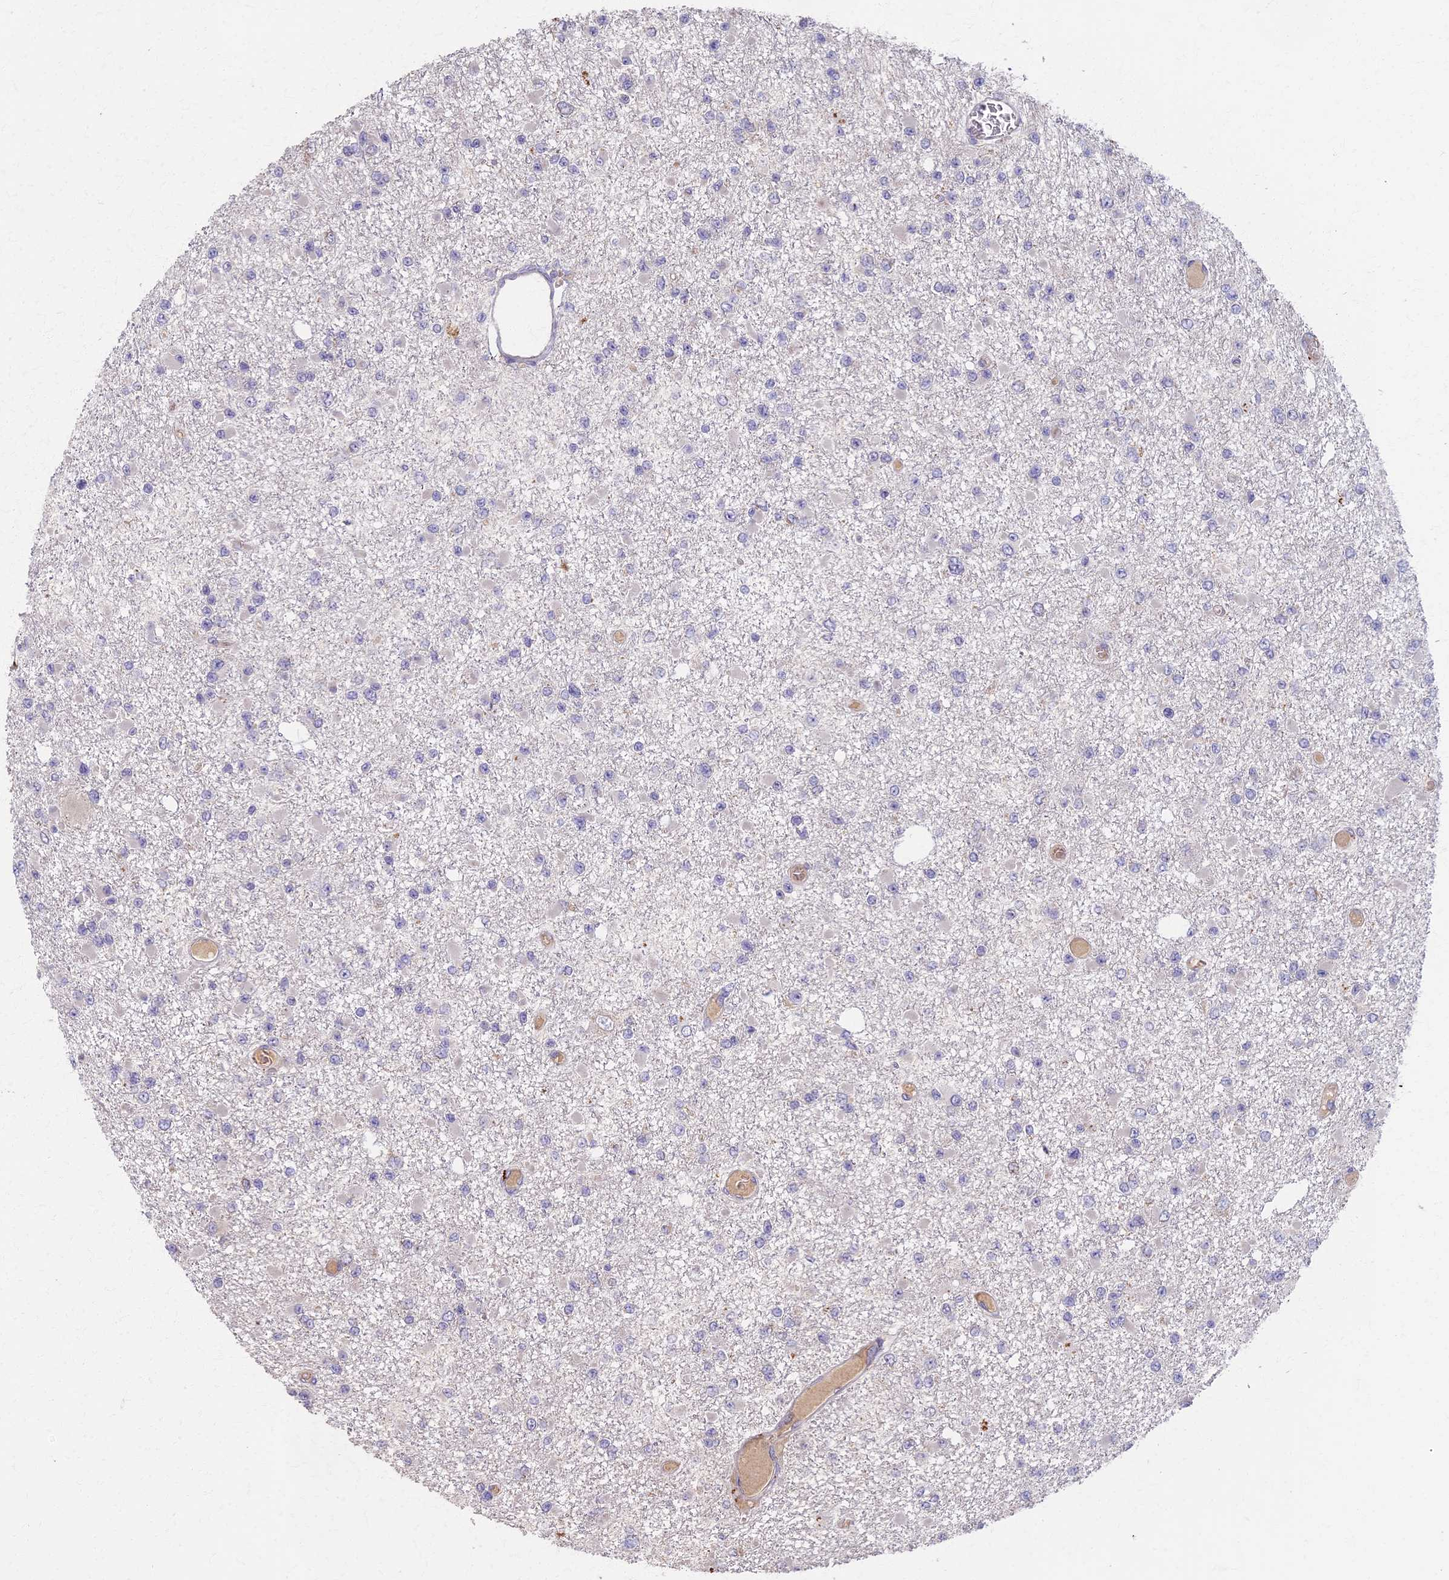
{"staining": {"intensity": "negative", "quantity": "none", "location": "none"}, "tissue": "glioma", "cell_type": "Tumor cells", "image_type": "cancer", "snomed": [{"axis": "morphology", "description": "Glioma, malignant, Low grade"}, {"axis": "topography", "description": "Brain"}], "caption": "DAB immunohistochemical staining of human malignant glioma (low-grade) demonstrates no significant positivity in tumor cells.", "gene": "AP4E1", "patient": {"sex": "female", "age": 22}}